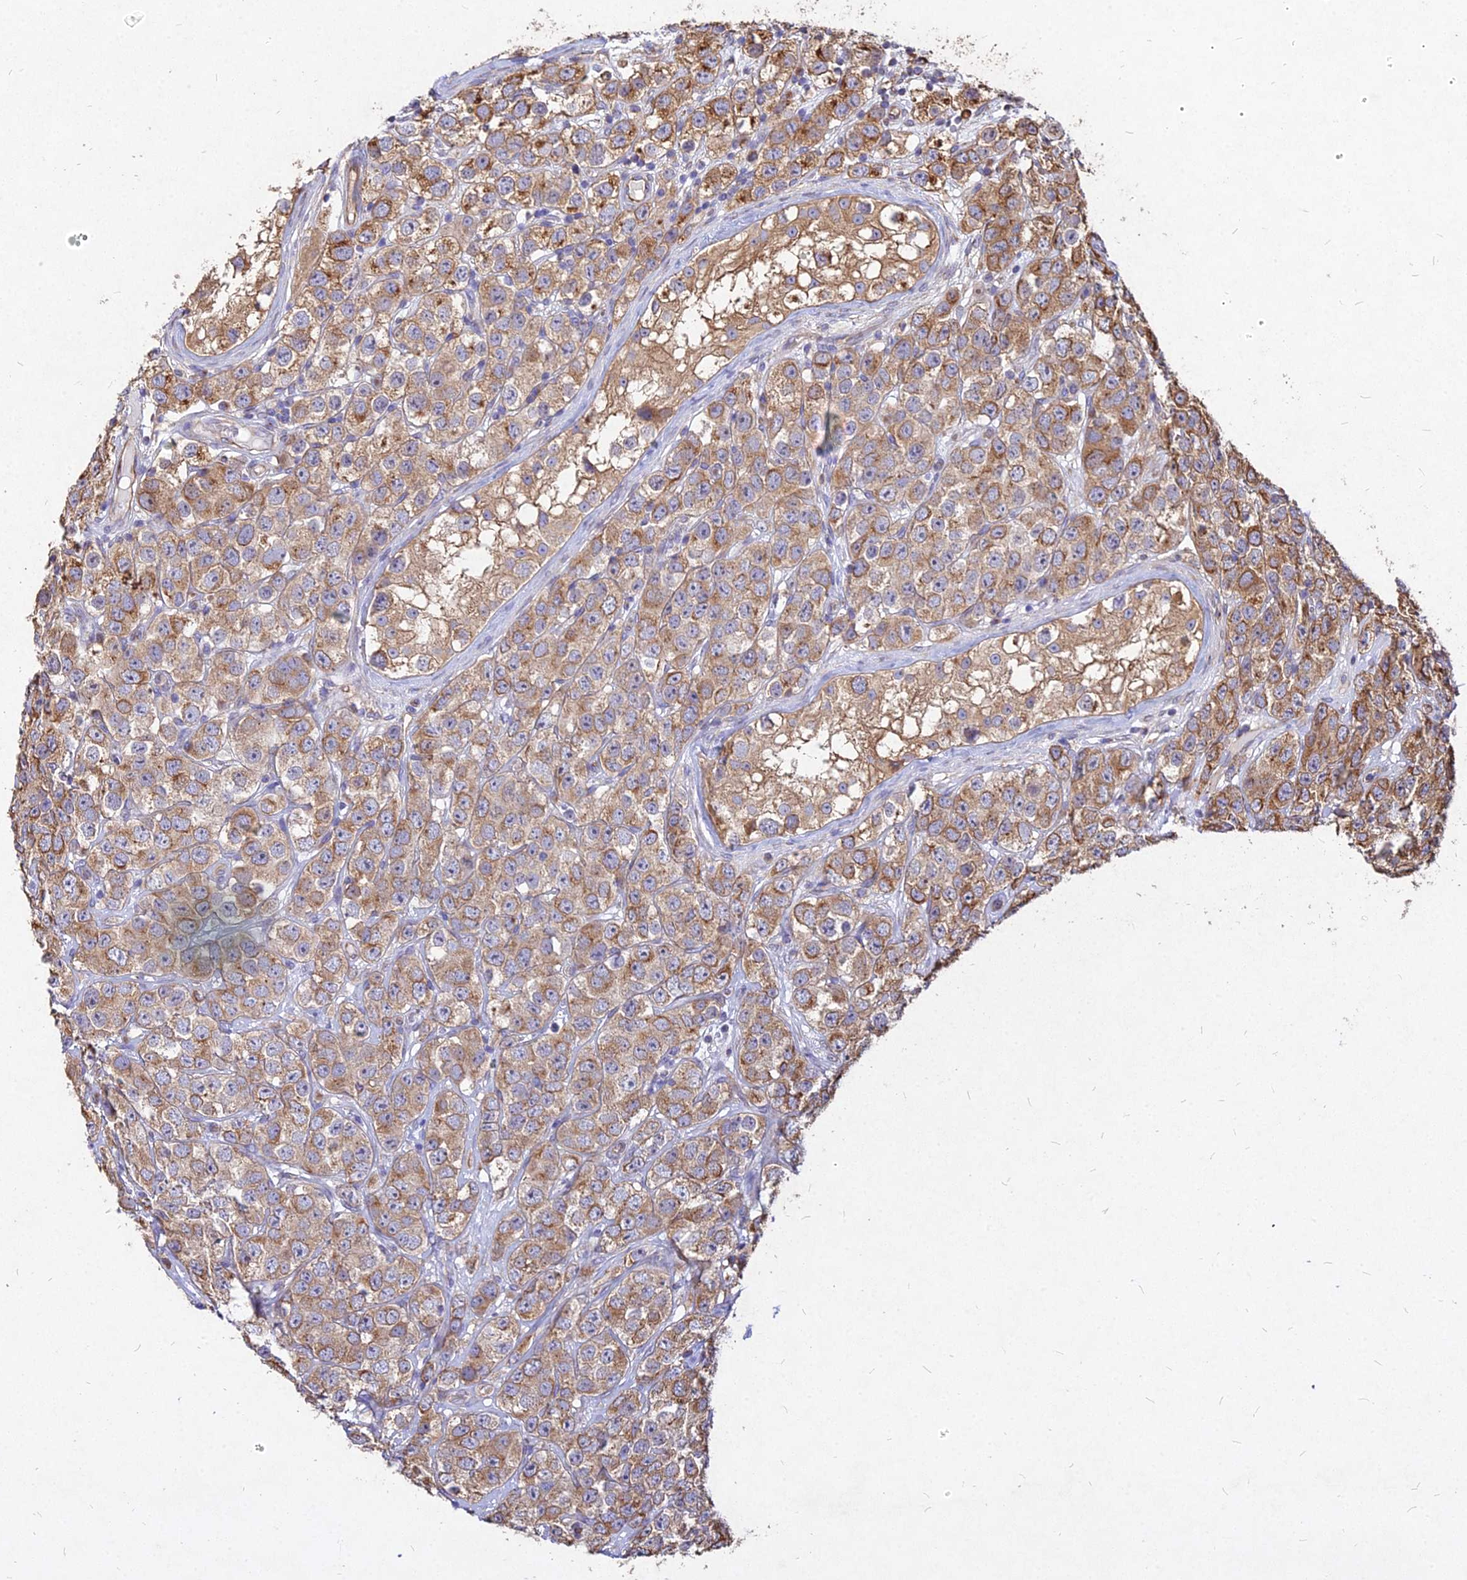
{"staining": {"intensity": "moderate", "quantity": "25%-75%", "location": "cytoplasmic/membranous"}, "tissue": "testis cancer", "cell_type": "Tumor cells", "image_type": "cancer", "snomed": [{"axis": "morphology", "description": "Seminoma, NOS"}, {"axis": "topography", "description": "Testis"}], "caption": "A micrograph of testis cancer stained for a protein shows moderate cytoplasmic/membranous brown staining in tumor cells.", "gene": "SKA1", "patient": {"sex": "male", "age": 28}}